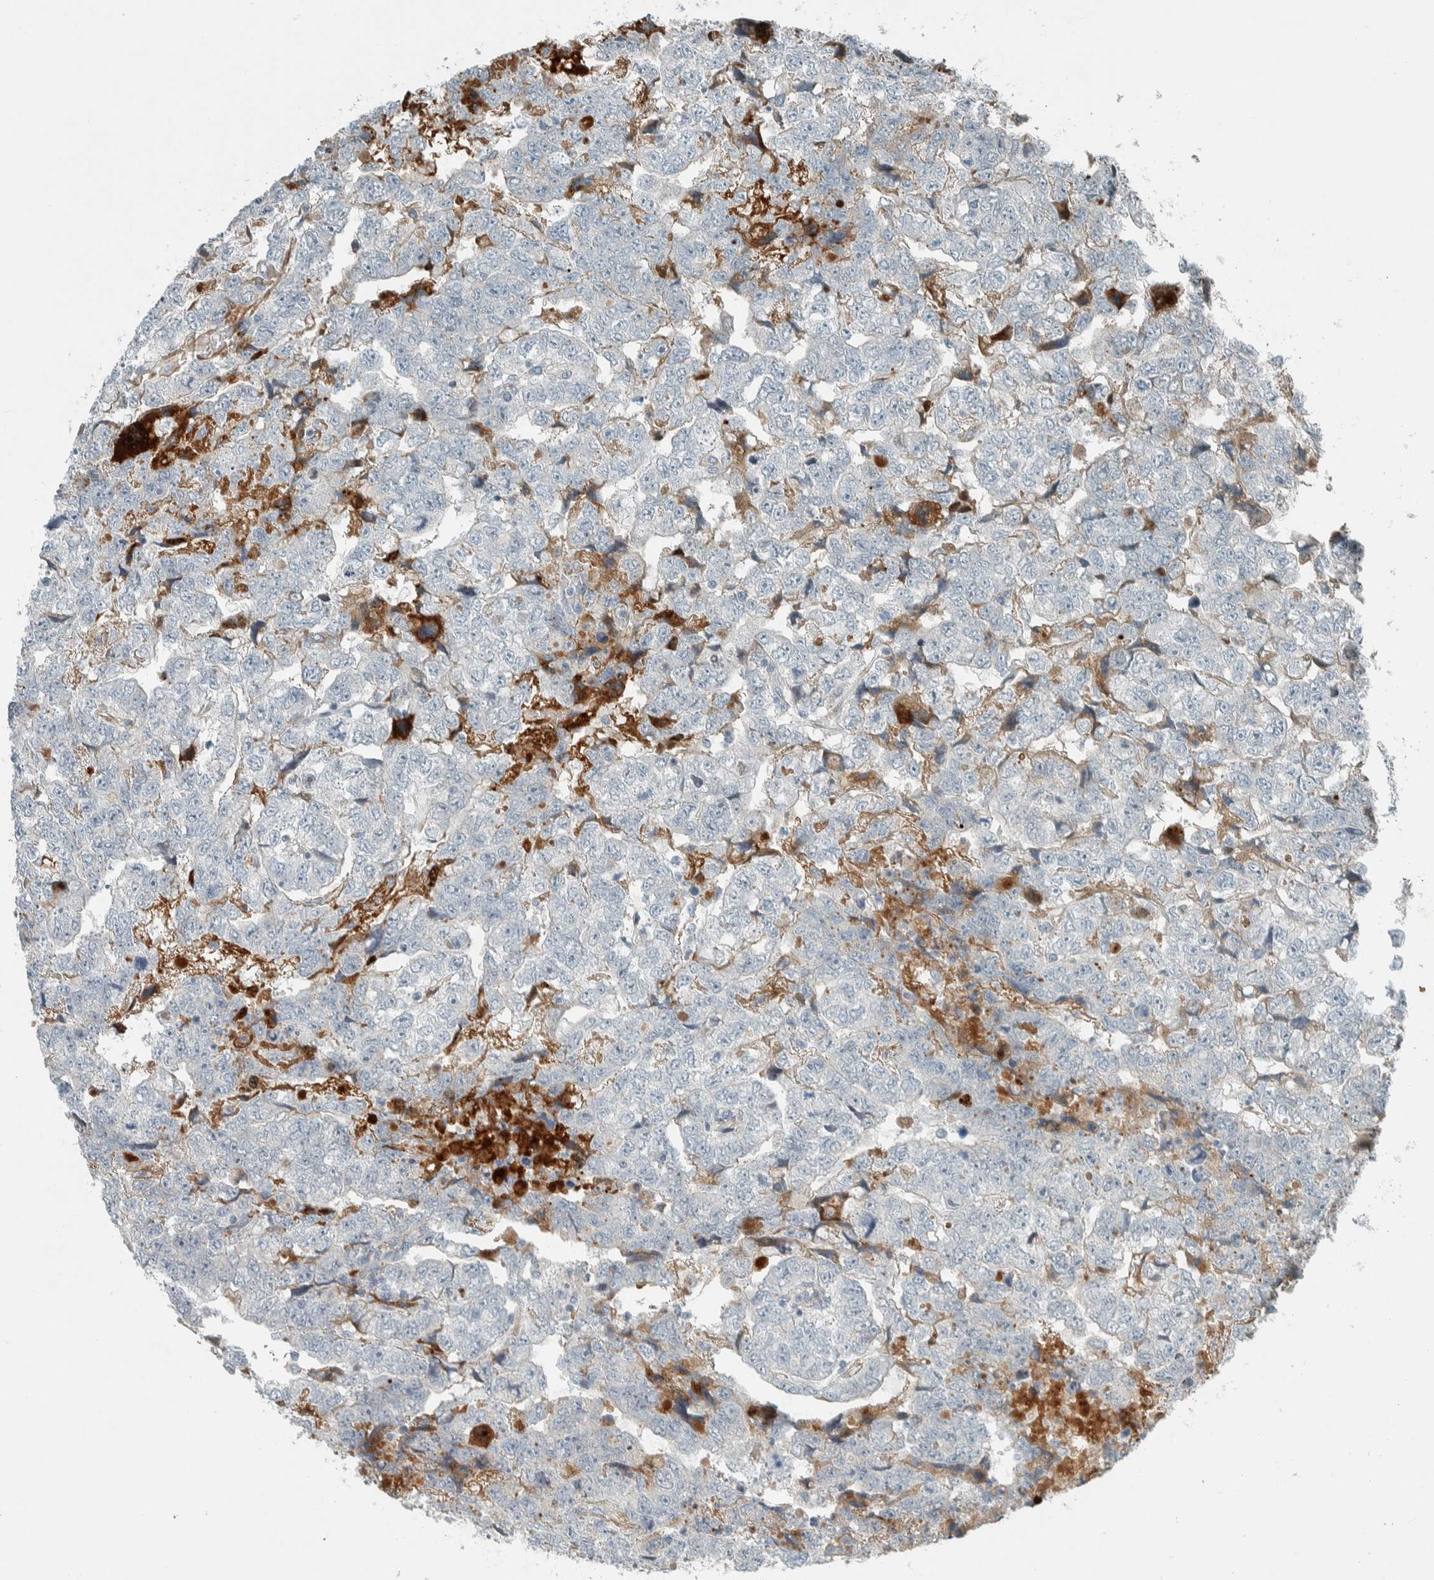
{"staining": {"intensity": "negative", "quantity": "none", "location": "none"}, "tissue": "testis cancer", "cell_type": "Tumor cells", "image_type": "cancer", "snomed": [{"axis": "morphology", "description": "Carcinoma, Embryonal, NOS"}, {"axis": "topography", "description": "Testis"}], "caption": "The photomicrograph shows no staining of tumor cells in testis cancer (embryonal carcinoma). (Stains: DAB immunohistochemistry with hematoxylin counter stain, Microscopy: brightfield microscopy at high magnification).", "gene": "CERCAM", "patient": {"sex": "male", "age": 36}}